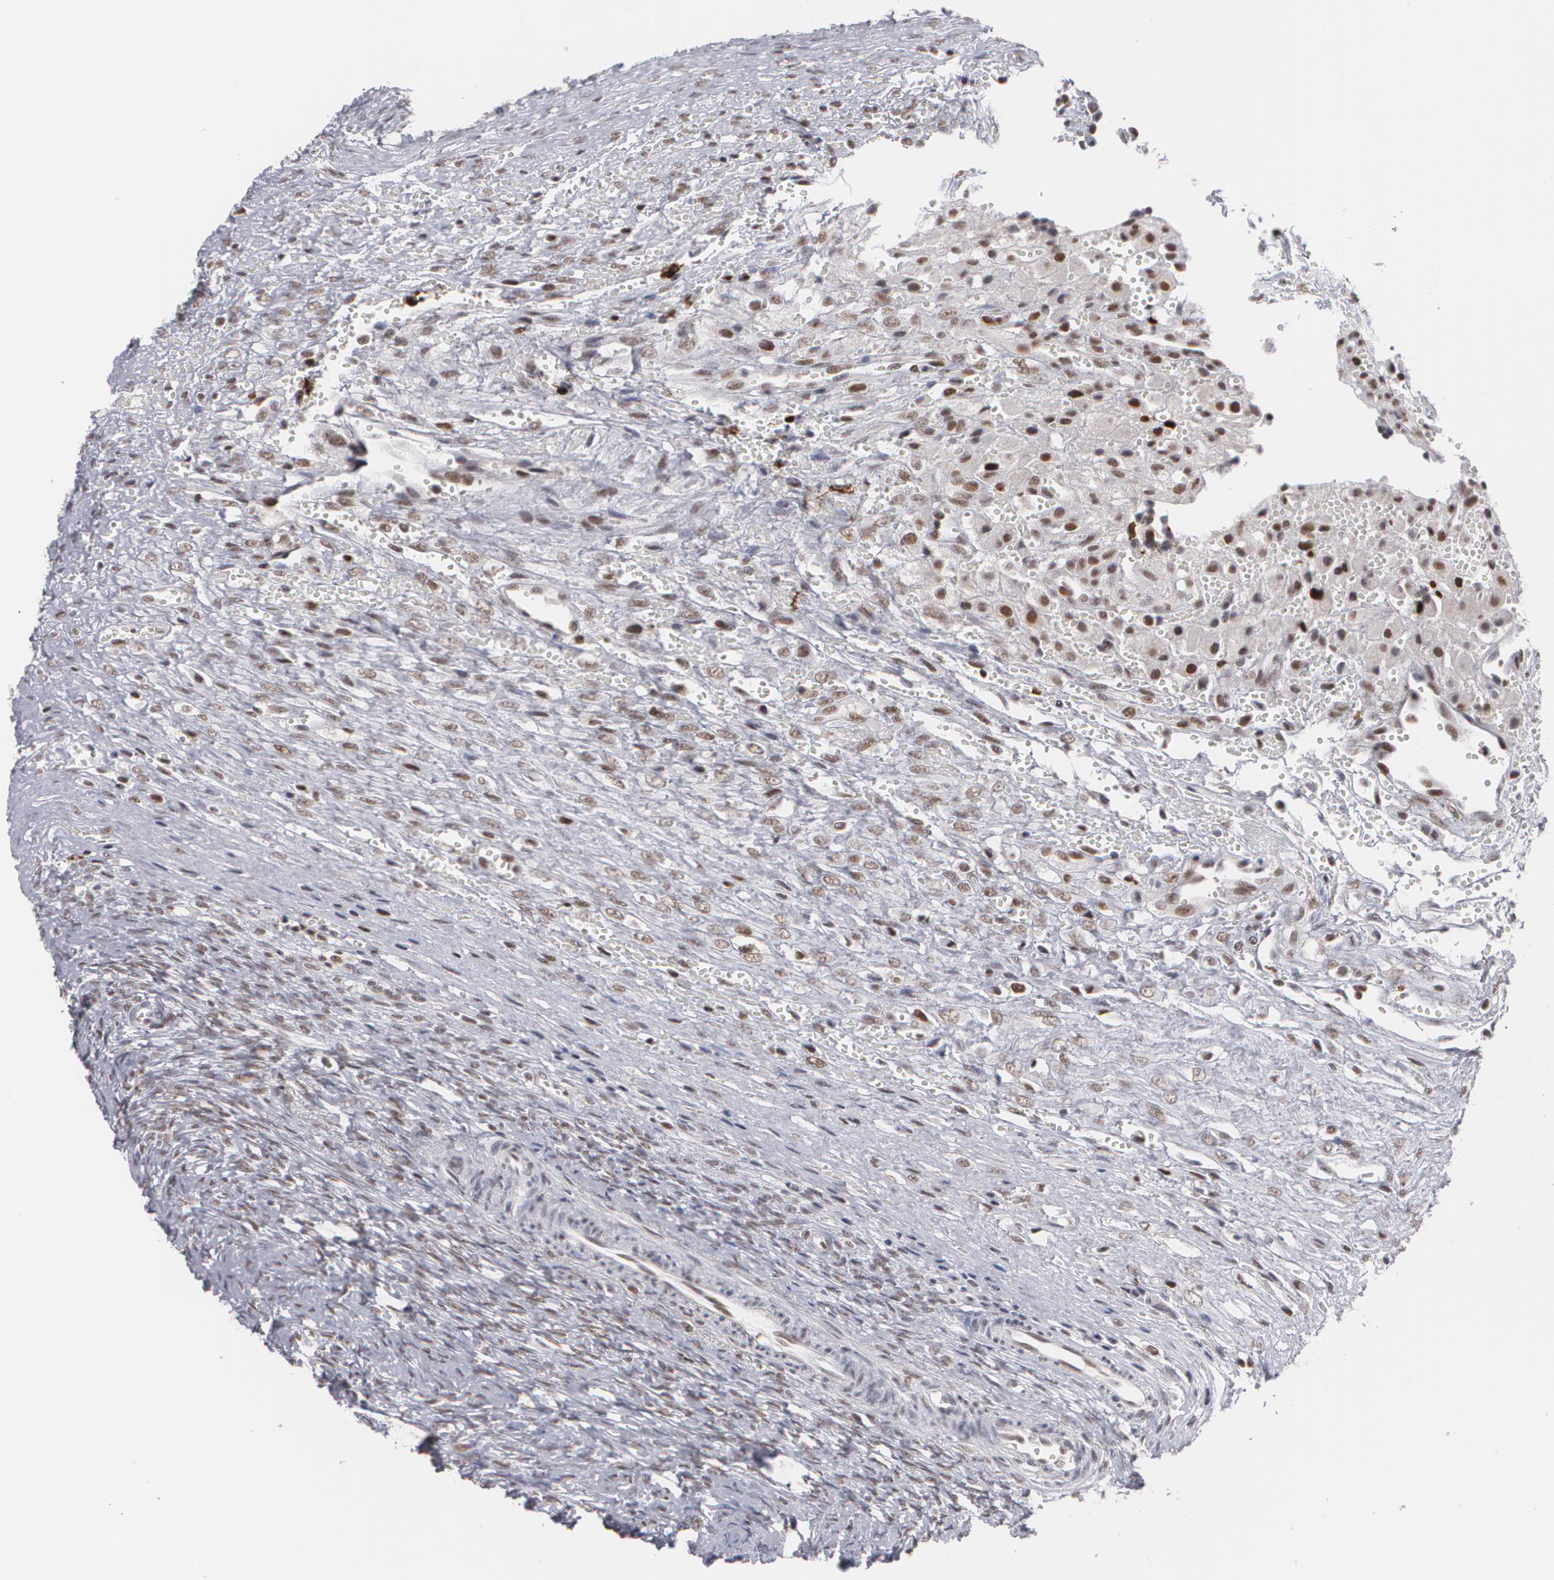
{"staining": {"intensity": "moderate", "quantity": "25%-75%", "location": "nuclear"}, "tissue": "ovary", "cell_type": "Follicle cells", "image_type": "normal", "snomed": [{"axis": "morphology", "description": "Normal tissue, NOS"}, {"axis": "topography", "description": "Ovary"}], "caption": "High-power microscopy captured an immunohistochemistry histopathology image of normal ovary, revealing moderate nuclear expression in approximately 25%-75% of follicle cells.", "gene": "MCL1", "patient": {"sex": "female", "age": 56}}